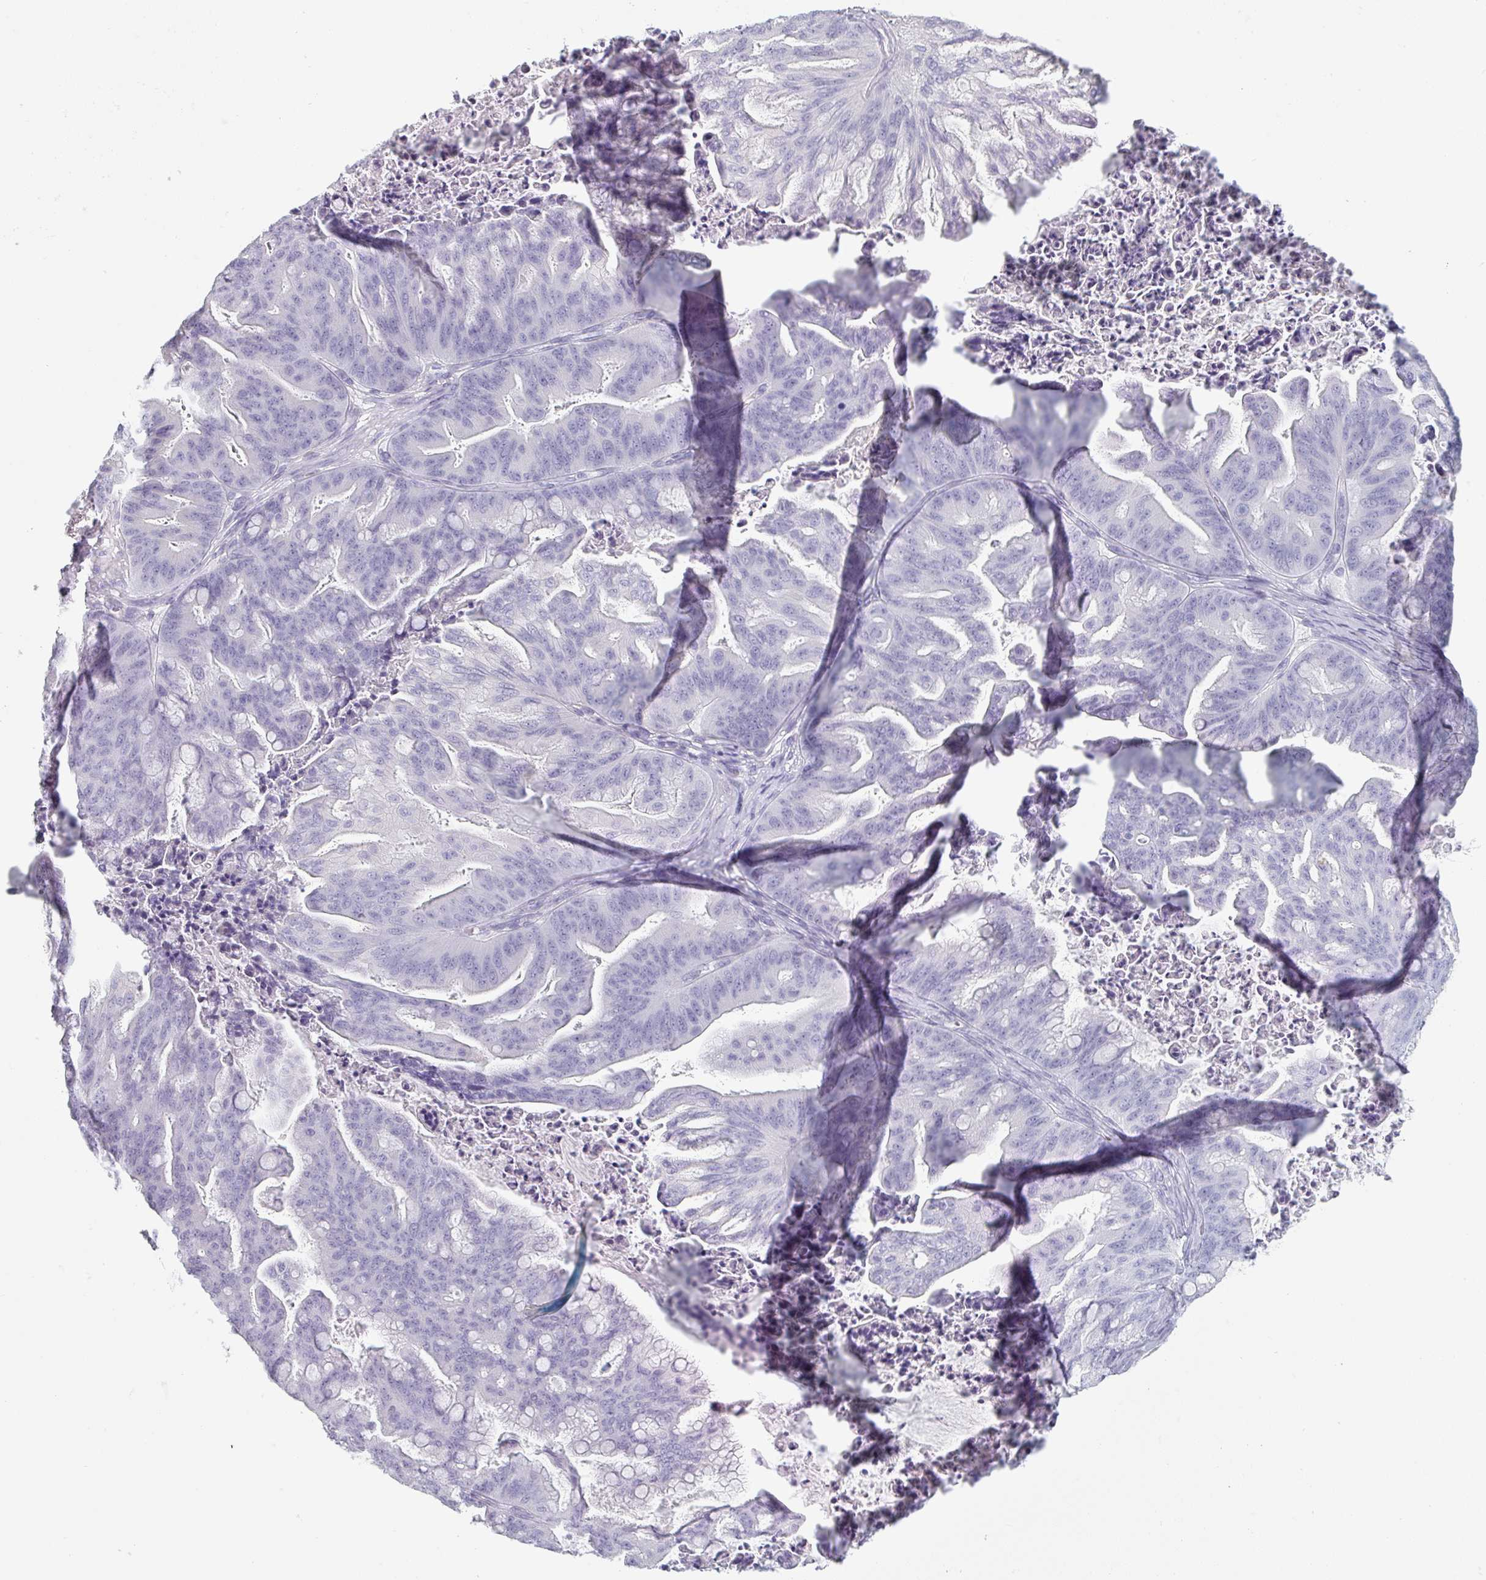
{"staining": {"intensity": "negative", "quantity": "none", "location": "none"}, "tissue": "ovarian cancer", "cell_type": "Tumor cells", "image_type": "cancer", "snomed": [{"axis": "morphology", "description": "Cystadenocarcinoma, mucinous, NOS"}, {"axis": "topography", "description": "Ovary"}], "caption": "An immunohistochemistry (IHC) image of ovarian cancer is shown. There is no staining in tumor cells of ovarian cancer.", "gene": "SFTPA1", "patient": {"sex": "female", "age": 67}}